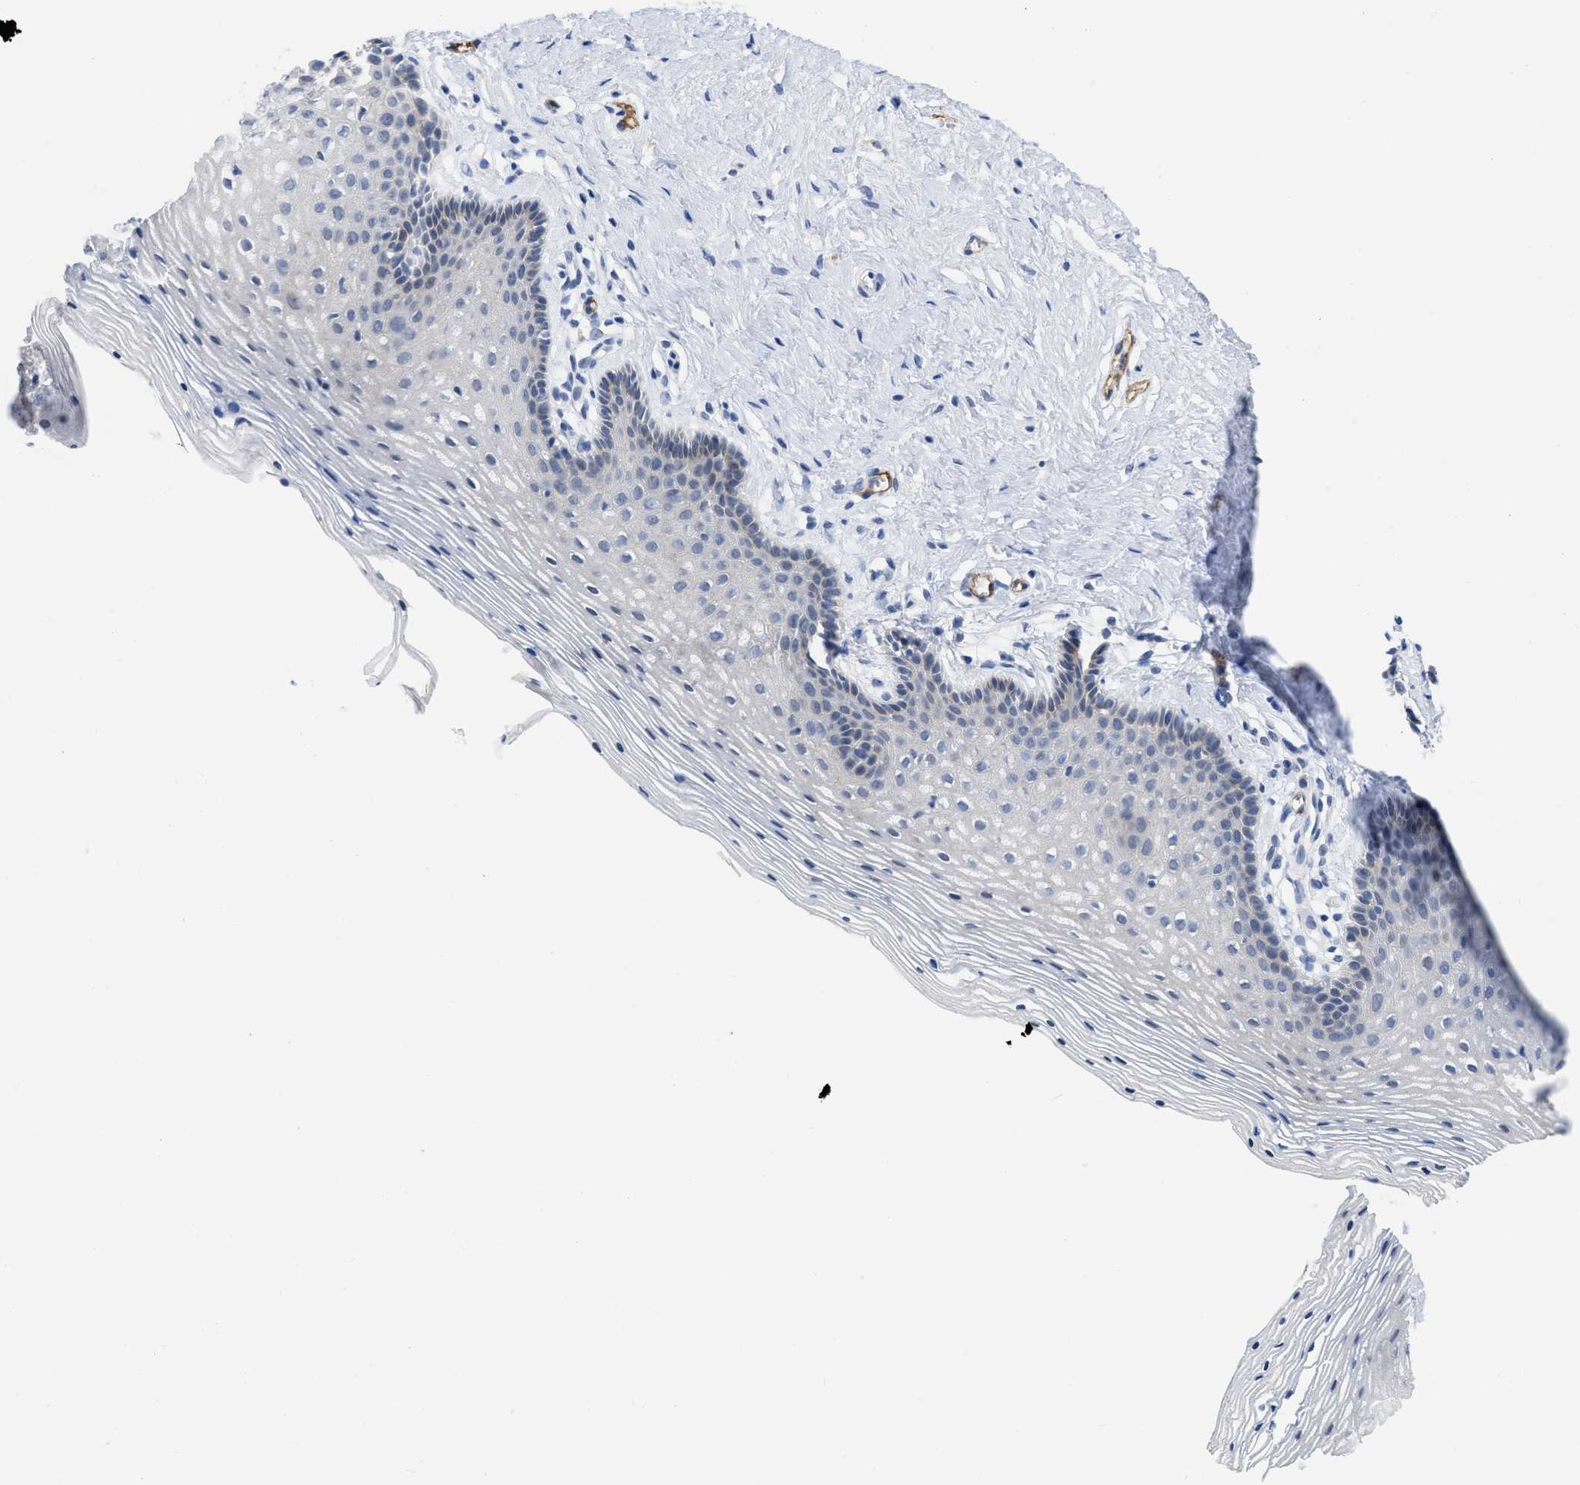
{"staining": {"intensity": "negative", "quantity": "none", "location": "none"}, "tissue": "vagina", "cell_type": "Squamous epithelial cells", "image_type": "normal", "snomed": [{"axis": "morphology", "description": "Normal tissue, NOS"}, {"axis": "topography", "description": "Vagina"}], "caption": "A high-resolution micrograph shows immunohistochemistry (IHC) staining of normal vagina, which shows no significant expression in squamous epithelial cells. Nuclei are stained in blue.", "gene": "ACKR1", "patient": {"sex": "female", "age": 32}}